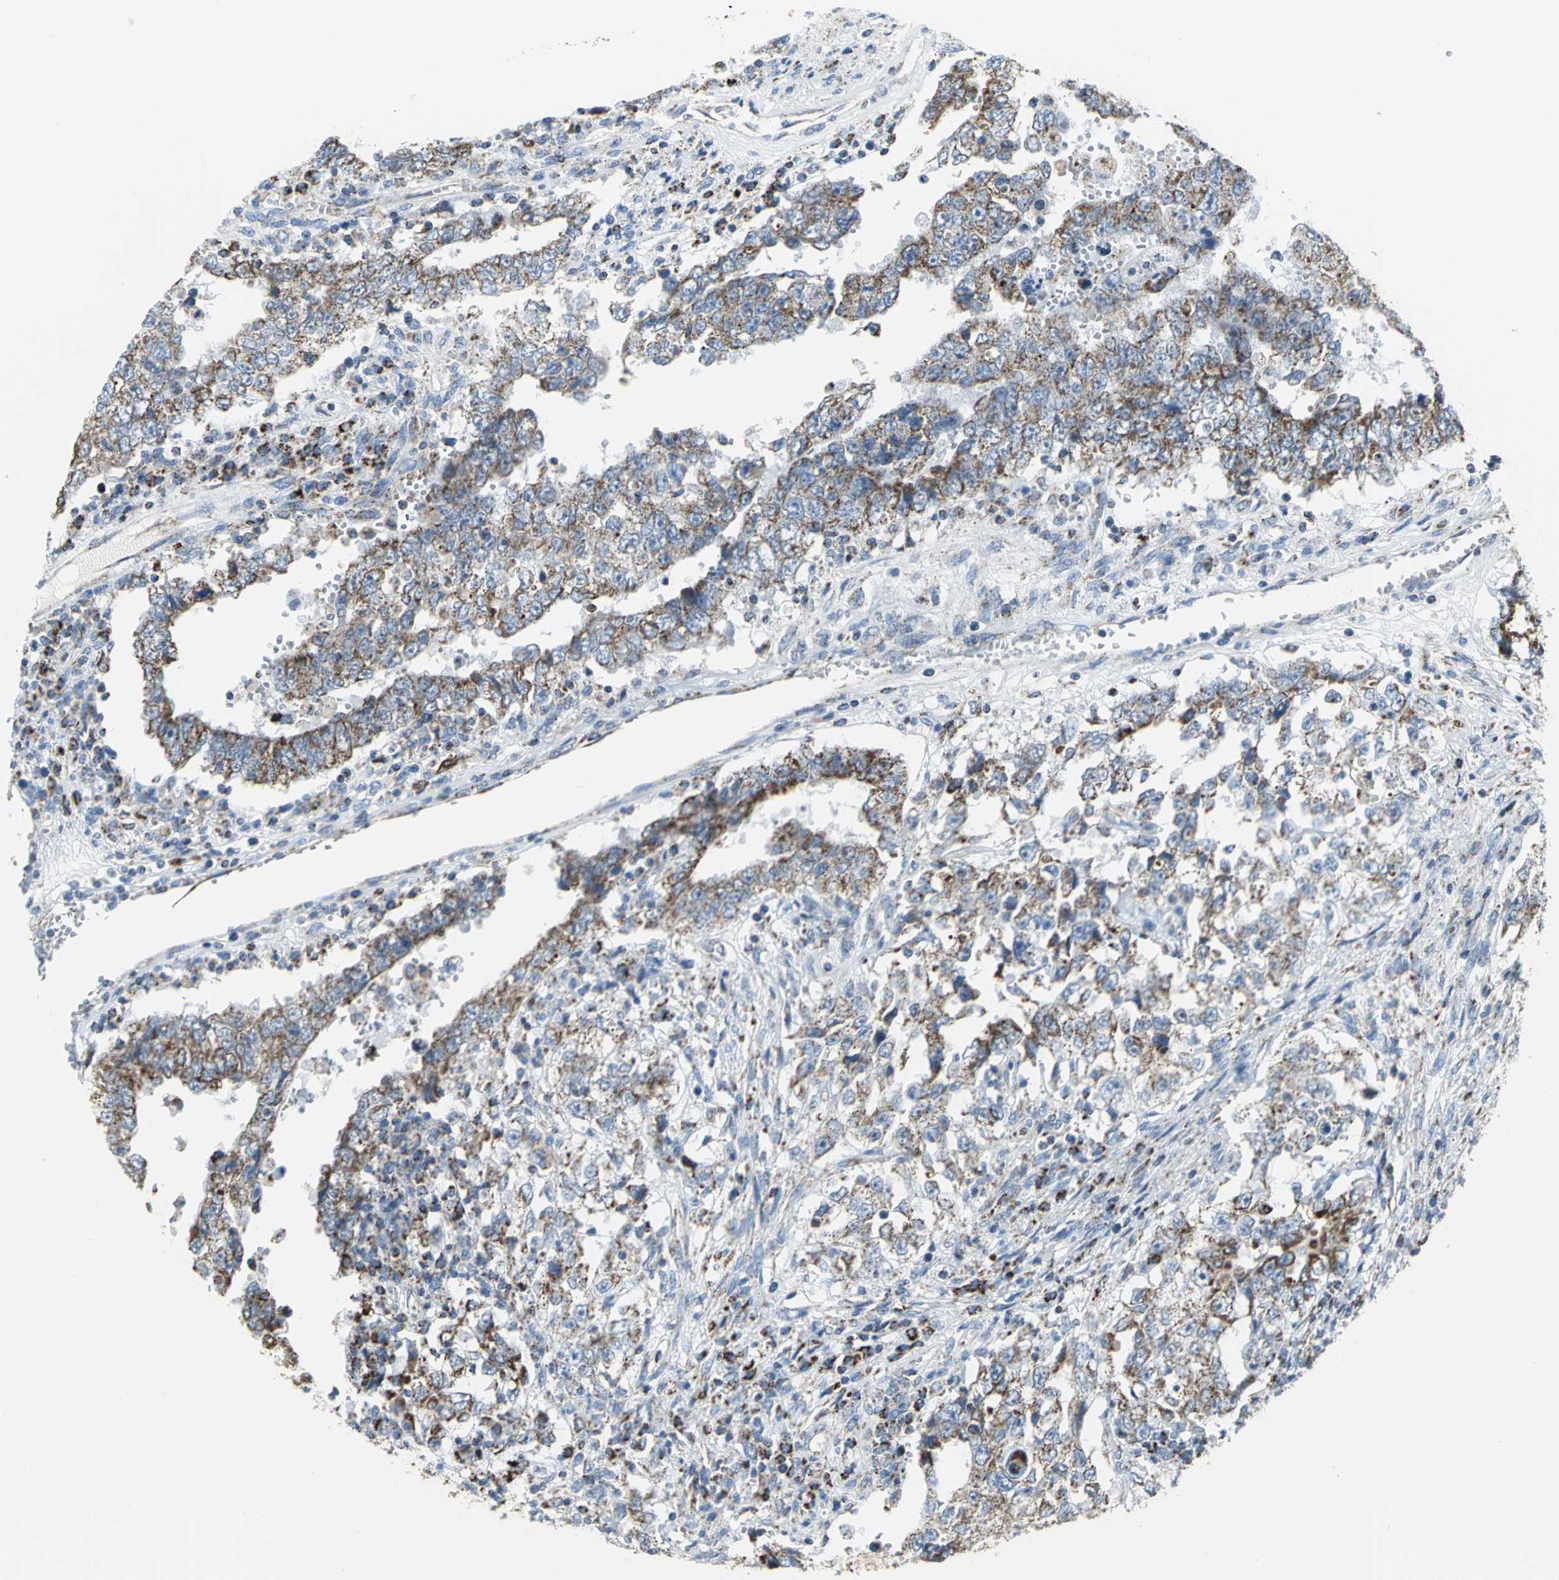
{"staining": {"intensity": "moderate", "quantity": "25%-75%", "location": "cytoplasmic/membranous"}, "tissue": "testis cancer", "cell_type": "Tumor cells", "image_type": "cancer", "snomed": [{"axis": "morphology", "description": "Carcinoma, Embryonal, NOS"}, {"axis": "topography", "description": "Testis"}], "caption": "An immunohistochemistry image of tumor tissue is shown. Protein staining in brown highlights moderate cytoplasmic/membranous positivity in testis cancer within tumor cells.", "gene": "NTRK1", "patient": {"sex": "male", "age": 26}}